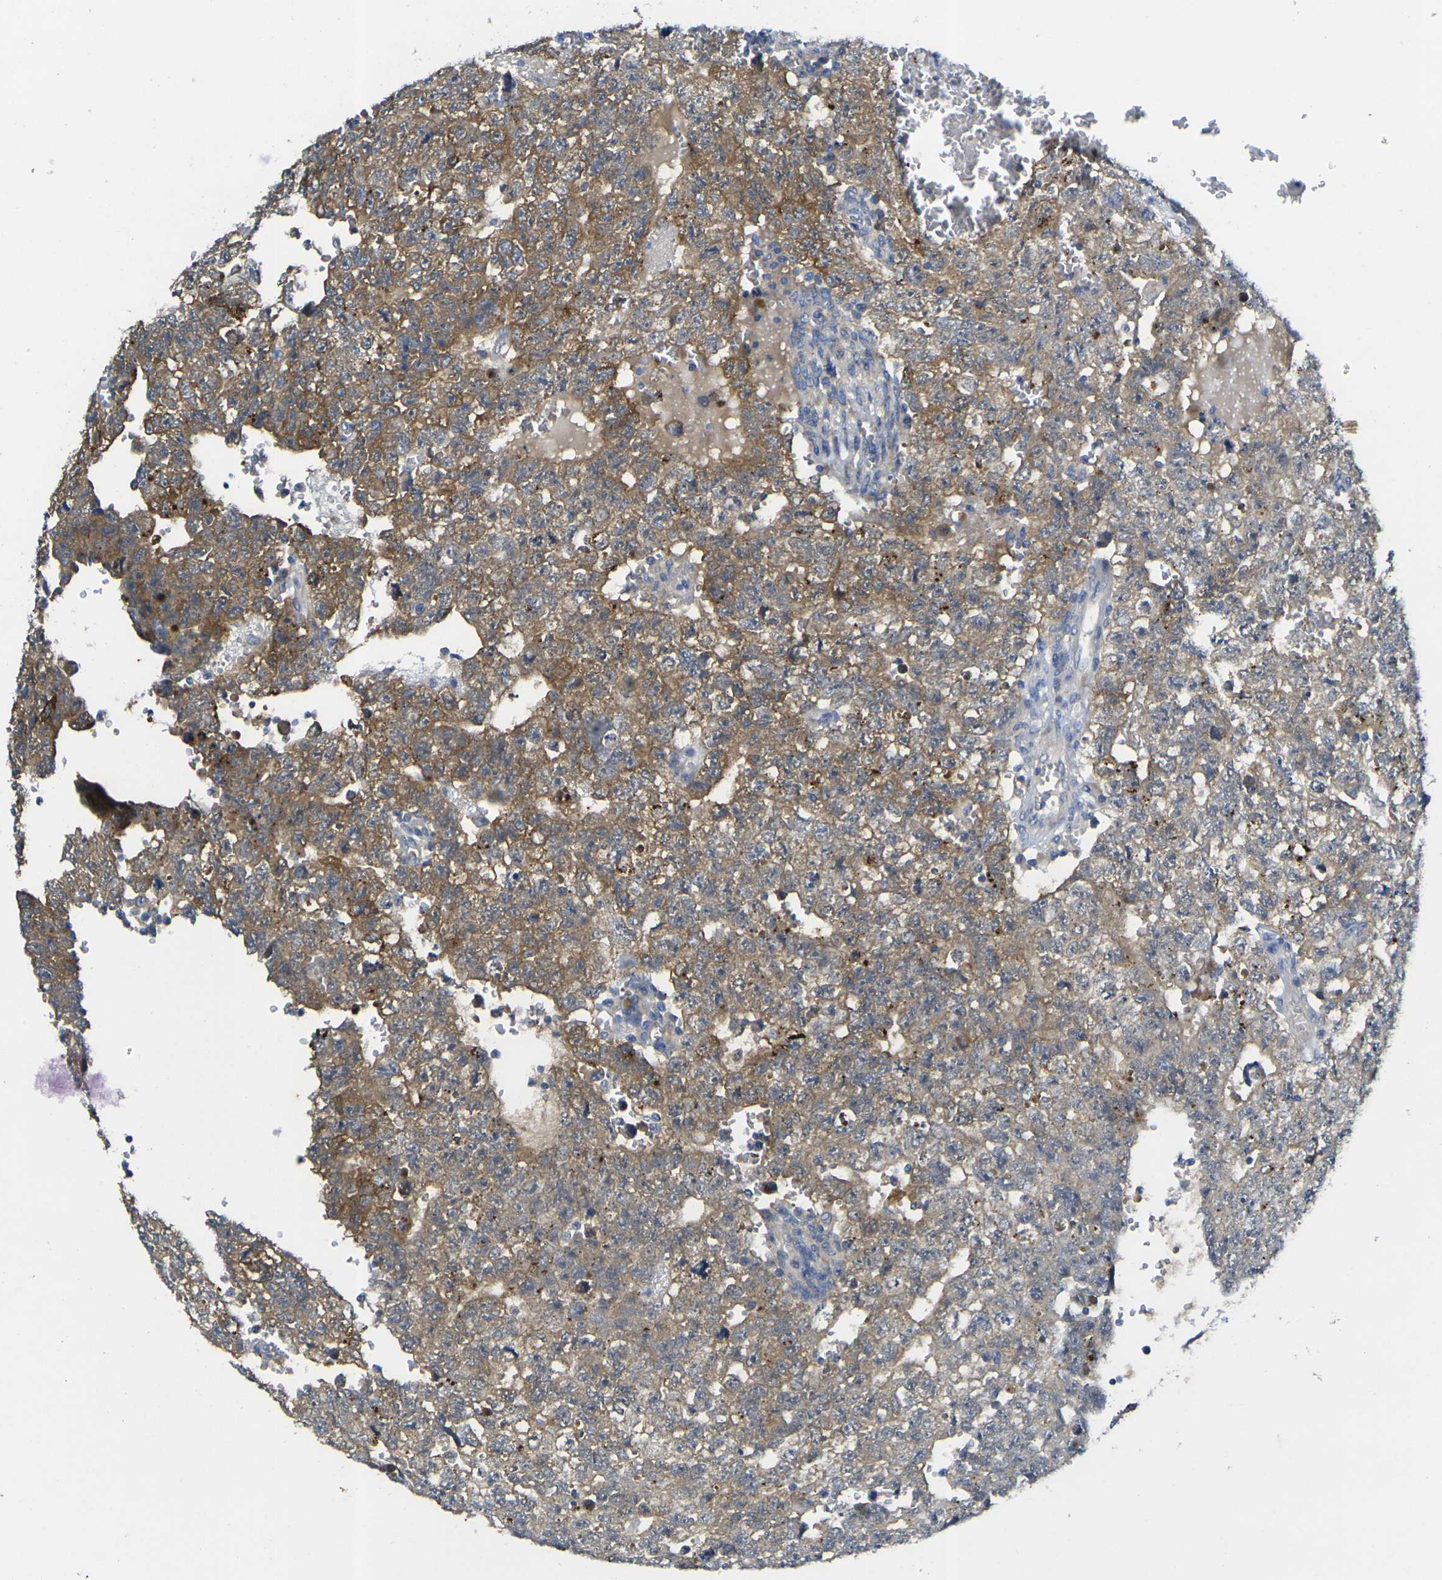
{"staining": {"intensity": "moderate", "quantity": ">75%", "location": "cytoplasmic/membranous"}, "tissue": "testis cancer", "cell_type": "Tumor cells", "image_type": "cancer", "snomed": [{"axis": "morphology", "description": "Seminoma, NOS"}, {"axis": "morphology", "description": "Carcinoma, Embryonal, NOS"}, {"axis": "topography", "description": "Testis"}], "caption": "Immunohistochemistry of testis cancer (embryonal carcinoma) exhibits medium levels of moderate cytoplasmic/membranous expression in approximately >75% of tumor cells. (brown staining indicates protein expression, while blue staining denotes nuclei).", "gene": "GNA12", "patient": {"sex": "male", "age": 38}}